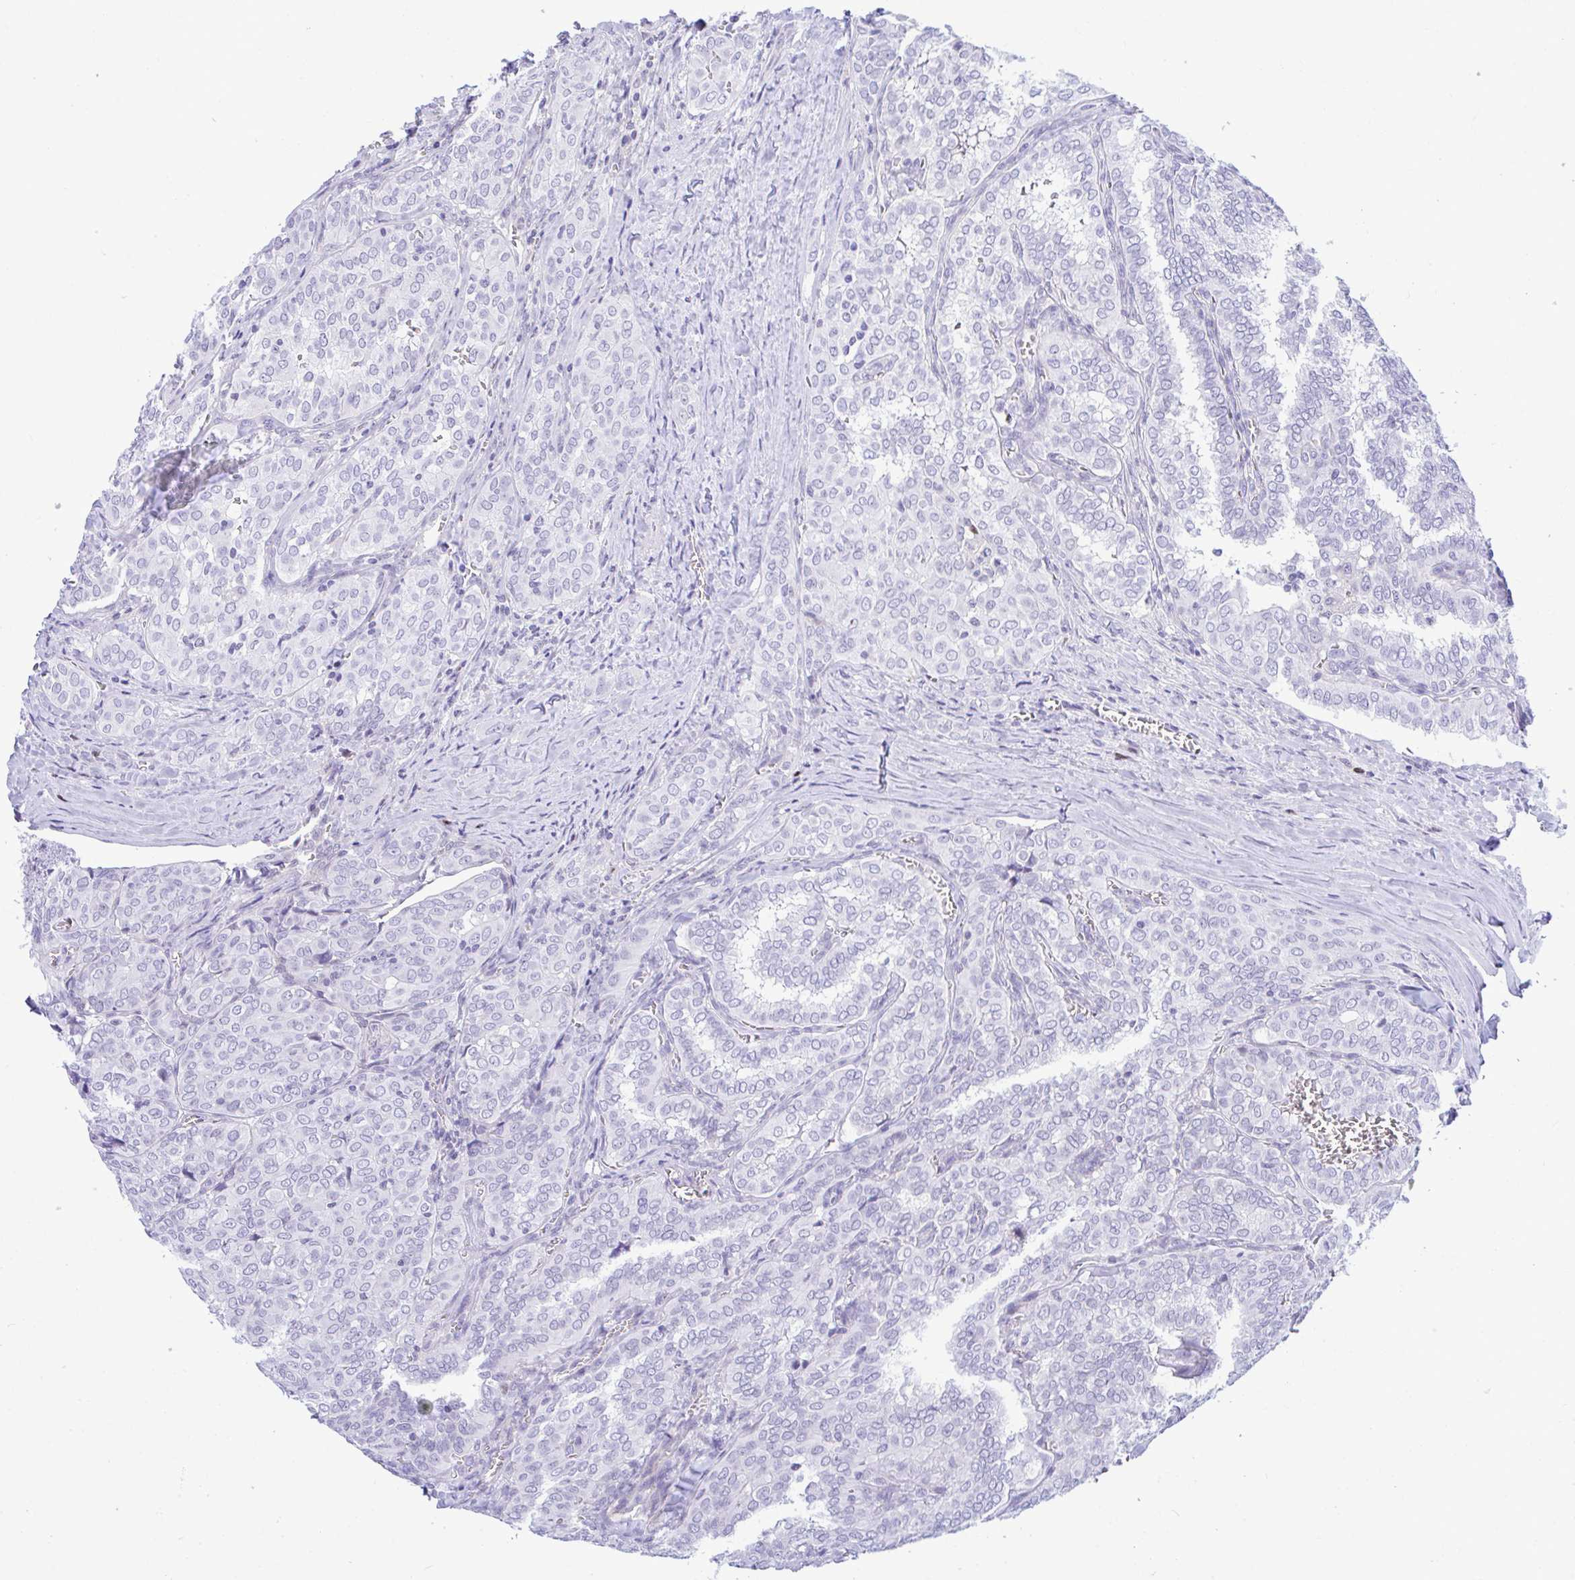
{"staining": {"intensity": "negative", "quantity": "none", "location": "none"}, "tissue": "thyroid cancer", "cell_type": "Tumor cells", "image_type": "cancer", "snomed": [{"axis": "morphology", "description": "Papillary adenocarcinoma, NOS"}, {"axis": "topography", "description": "Thyroid gland"}], "caption": "Immunohistochemical staining of thyroid cancer (papillary adenocarcinoma) displays no significant positivity in tumor cells. (DAB IHC, high magnification).", "gene": "SLC25A51", "patient": {"sex": "female", "age": 30}}